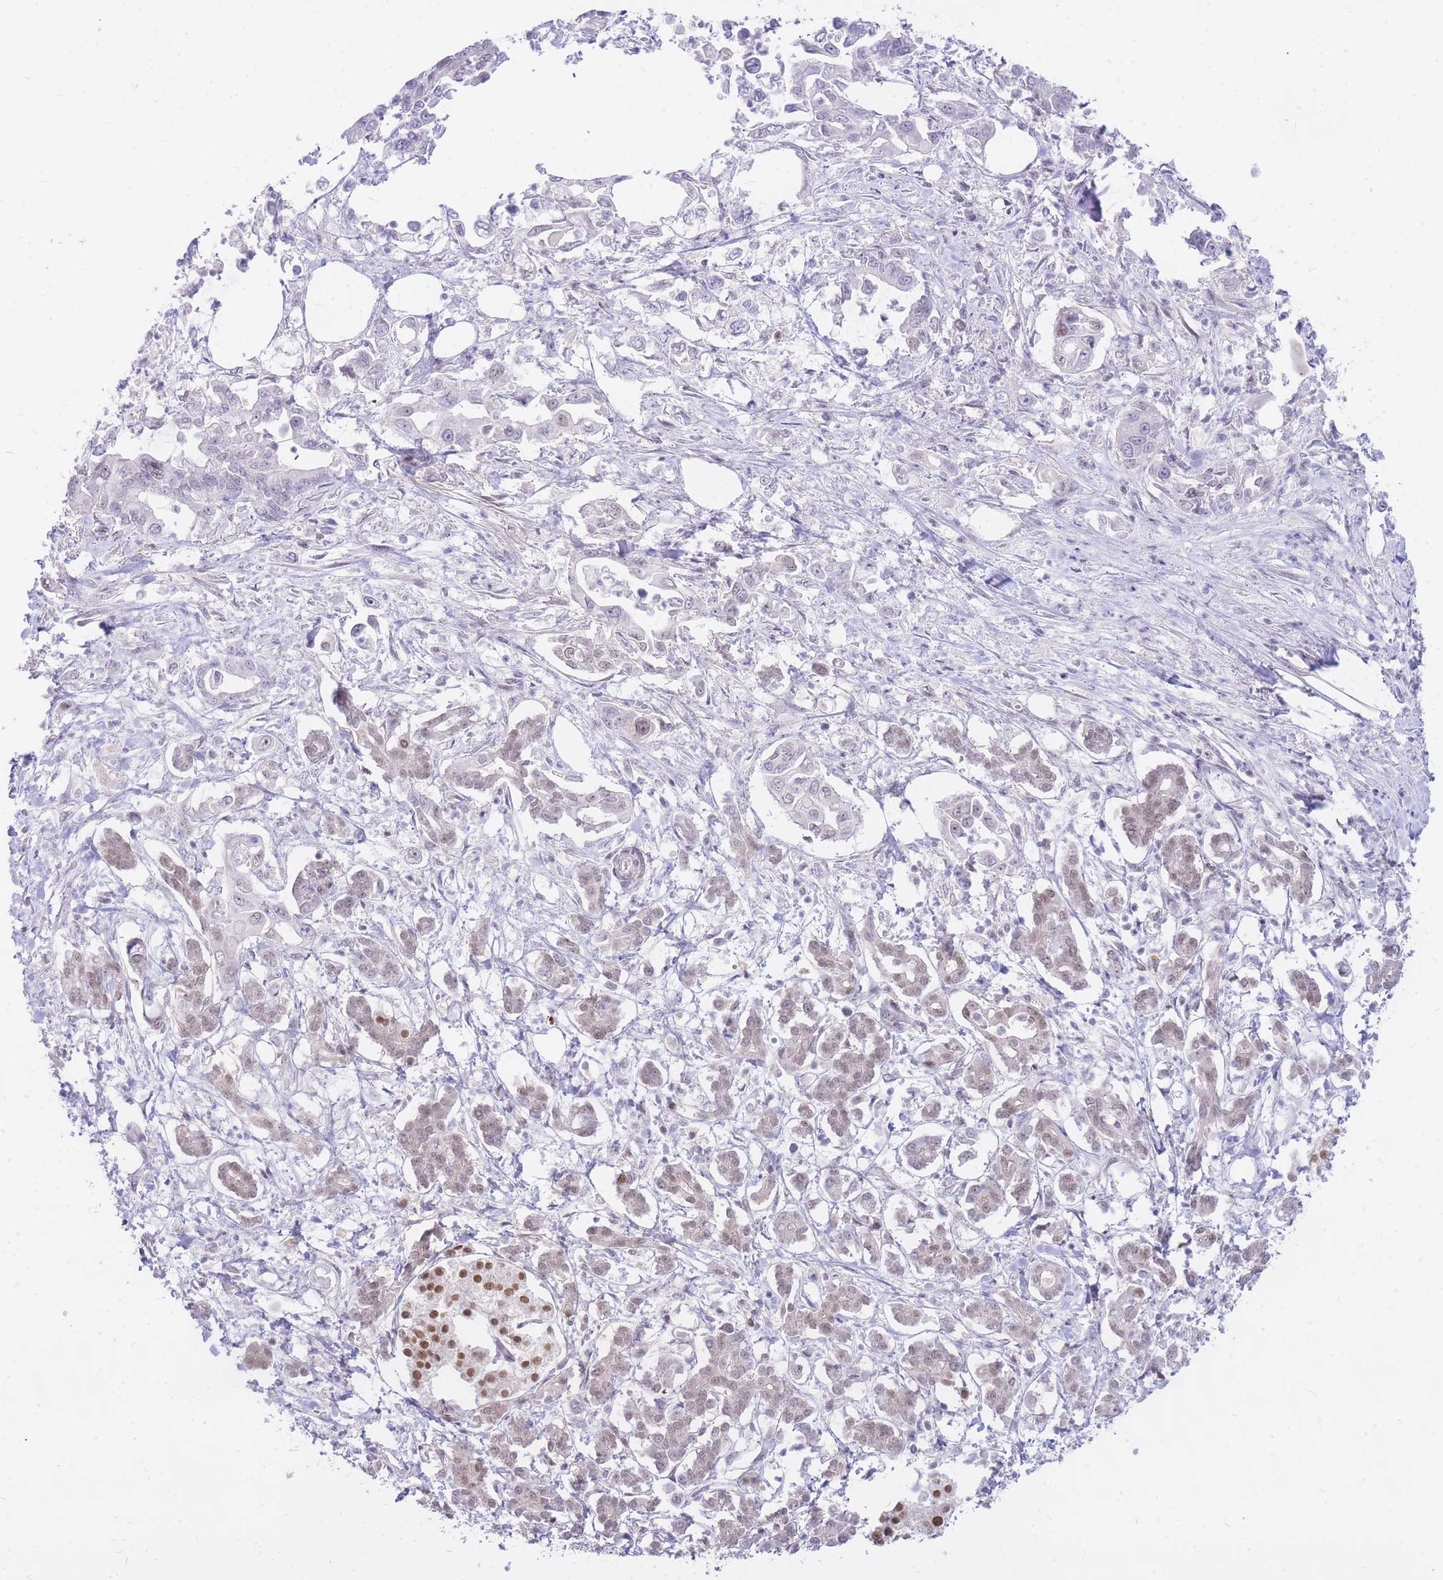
{"staining": {"intensity": "weak", "quantity": "25%-75%", "location": "nuclear"}, "tissue": "pancreatic cancer", "cell_type": "Tumor cells", "image_type": "cancer", "snomed": [{"axis": "morphology", "description": "Adenocarcinoma, NOS"}, {"axis": "topography", "description": "Pancreas"}], "caption": "Immunohistochemistry histopathology image of pancreatic adenocarcinoma stained for a protein (brown), which shows low levels of weak nuclear positivity in approximately 25%-75% of tumor cells.", "gene": "TLE2", "patient": {"sex": "male", "age": 61}}